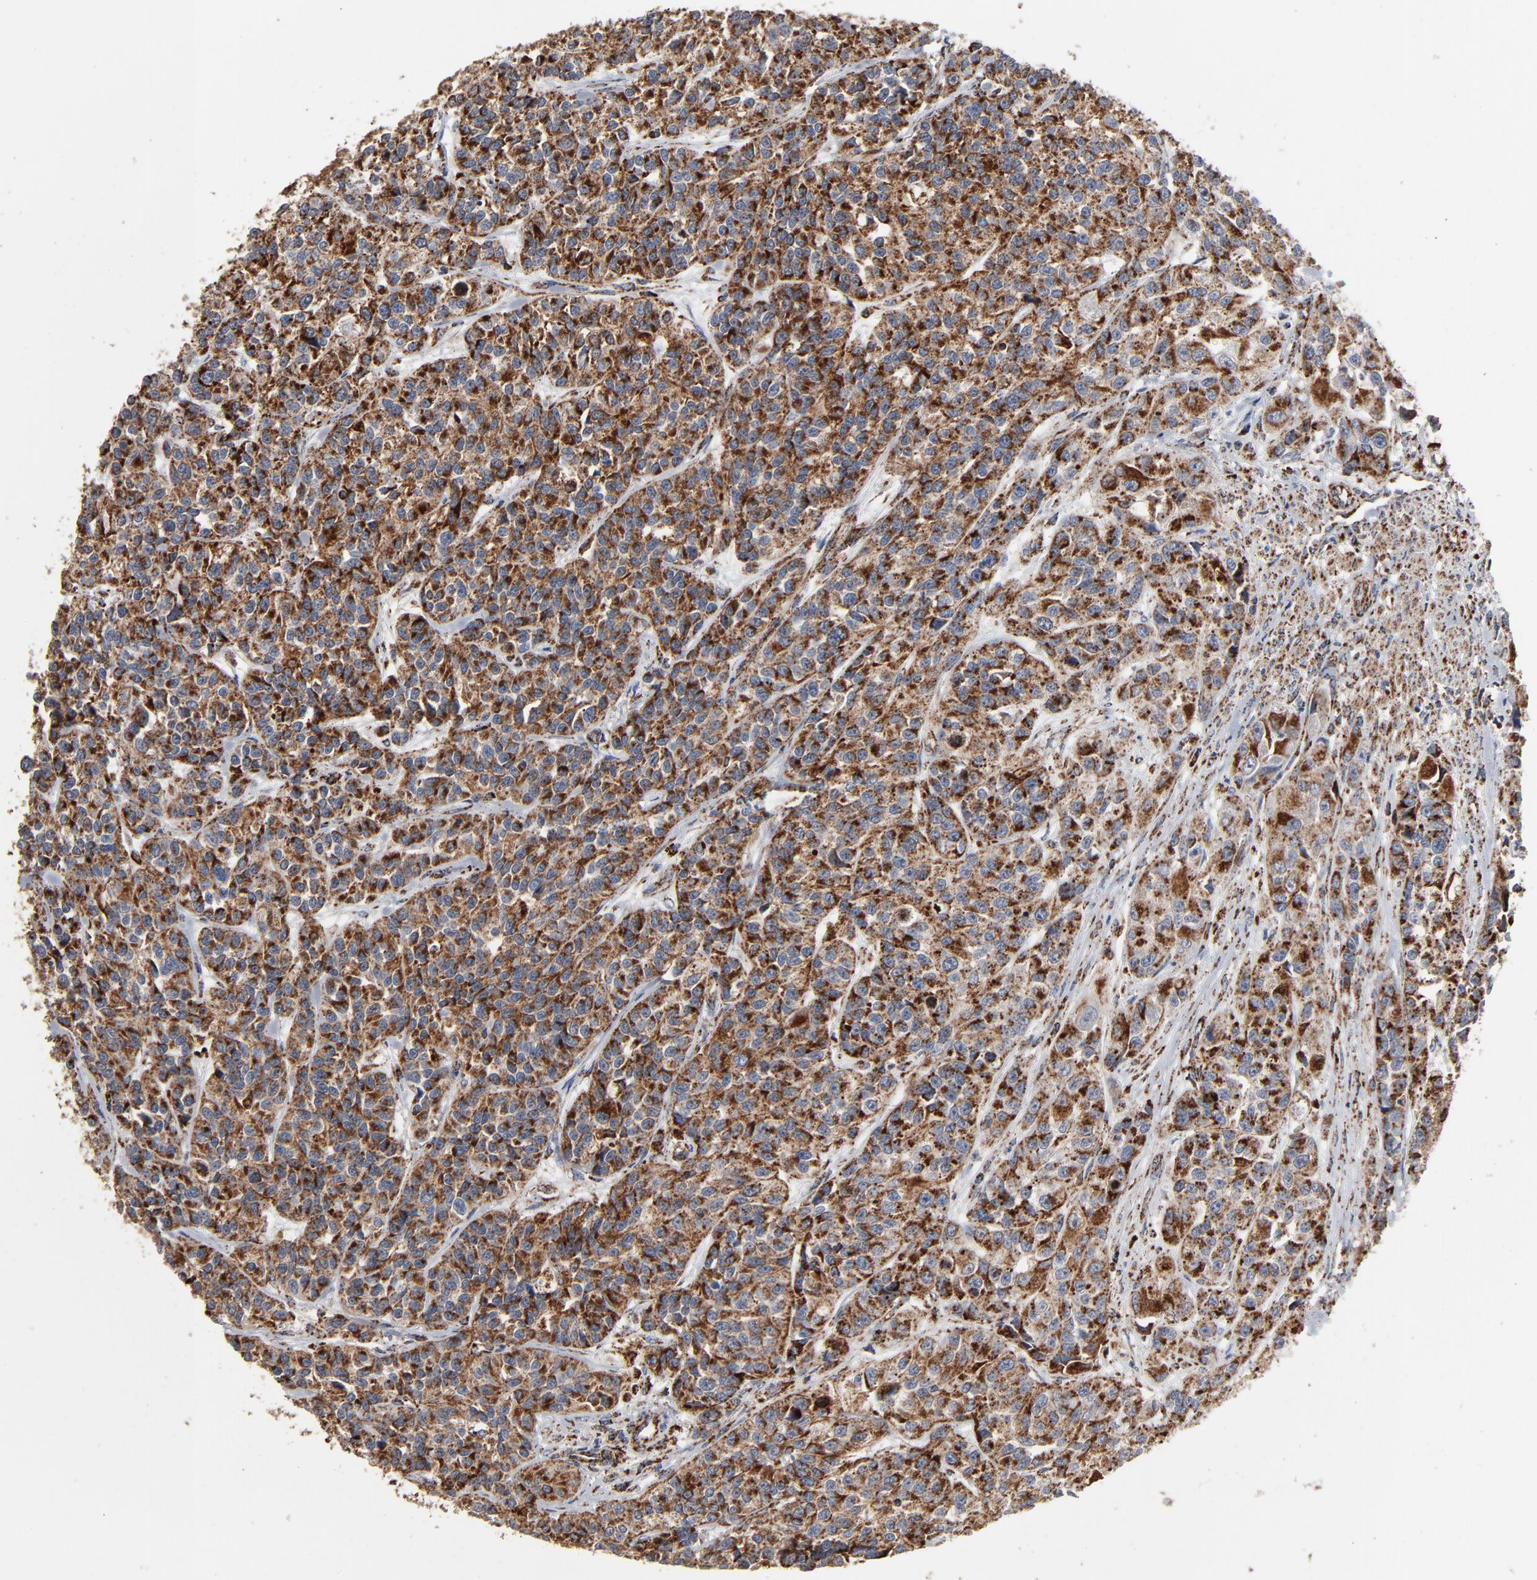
{"staining": {"intensity": "strong", "quantity": ">75%", "location": "cytoplasmic/membranous"}, "tissue": "urothelial cancer", "cell_type": "Tumor cells", "image_type": "cancer", "snomed": [{"axis": "morphology", "description": "Urothelial carcinoma, High grade"}, {"axis": "topography", "description": "Urinary bladder"}], "caption": "Immunohistochemistry histopathology image of high-grade urothelial carcinoma stained for a protein (brown), which reveals high levels of strong cytoplasmic/membranous positivity in about >75% of tumor cells.", "gene": "UQCRC1", "patient": {"sex": "female", "age": 81}}